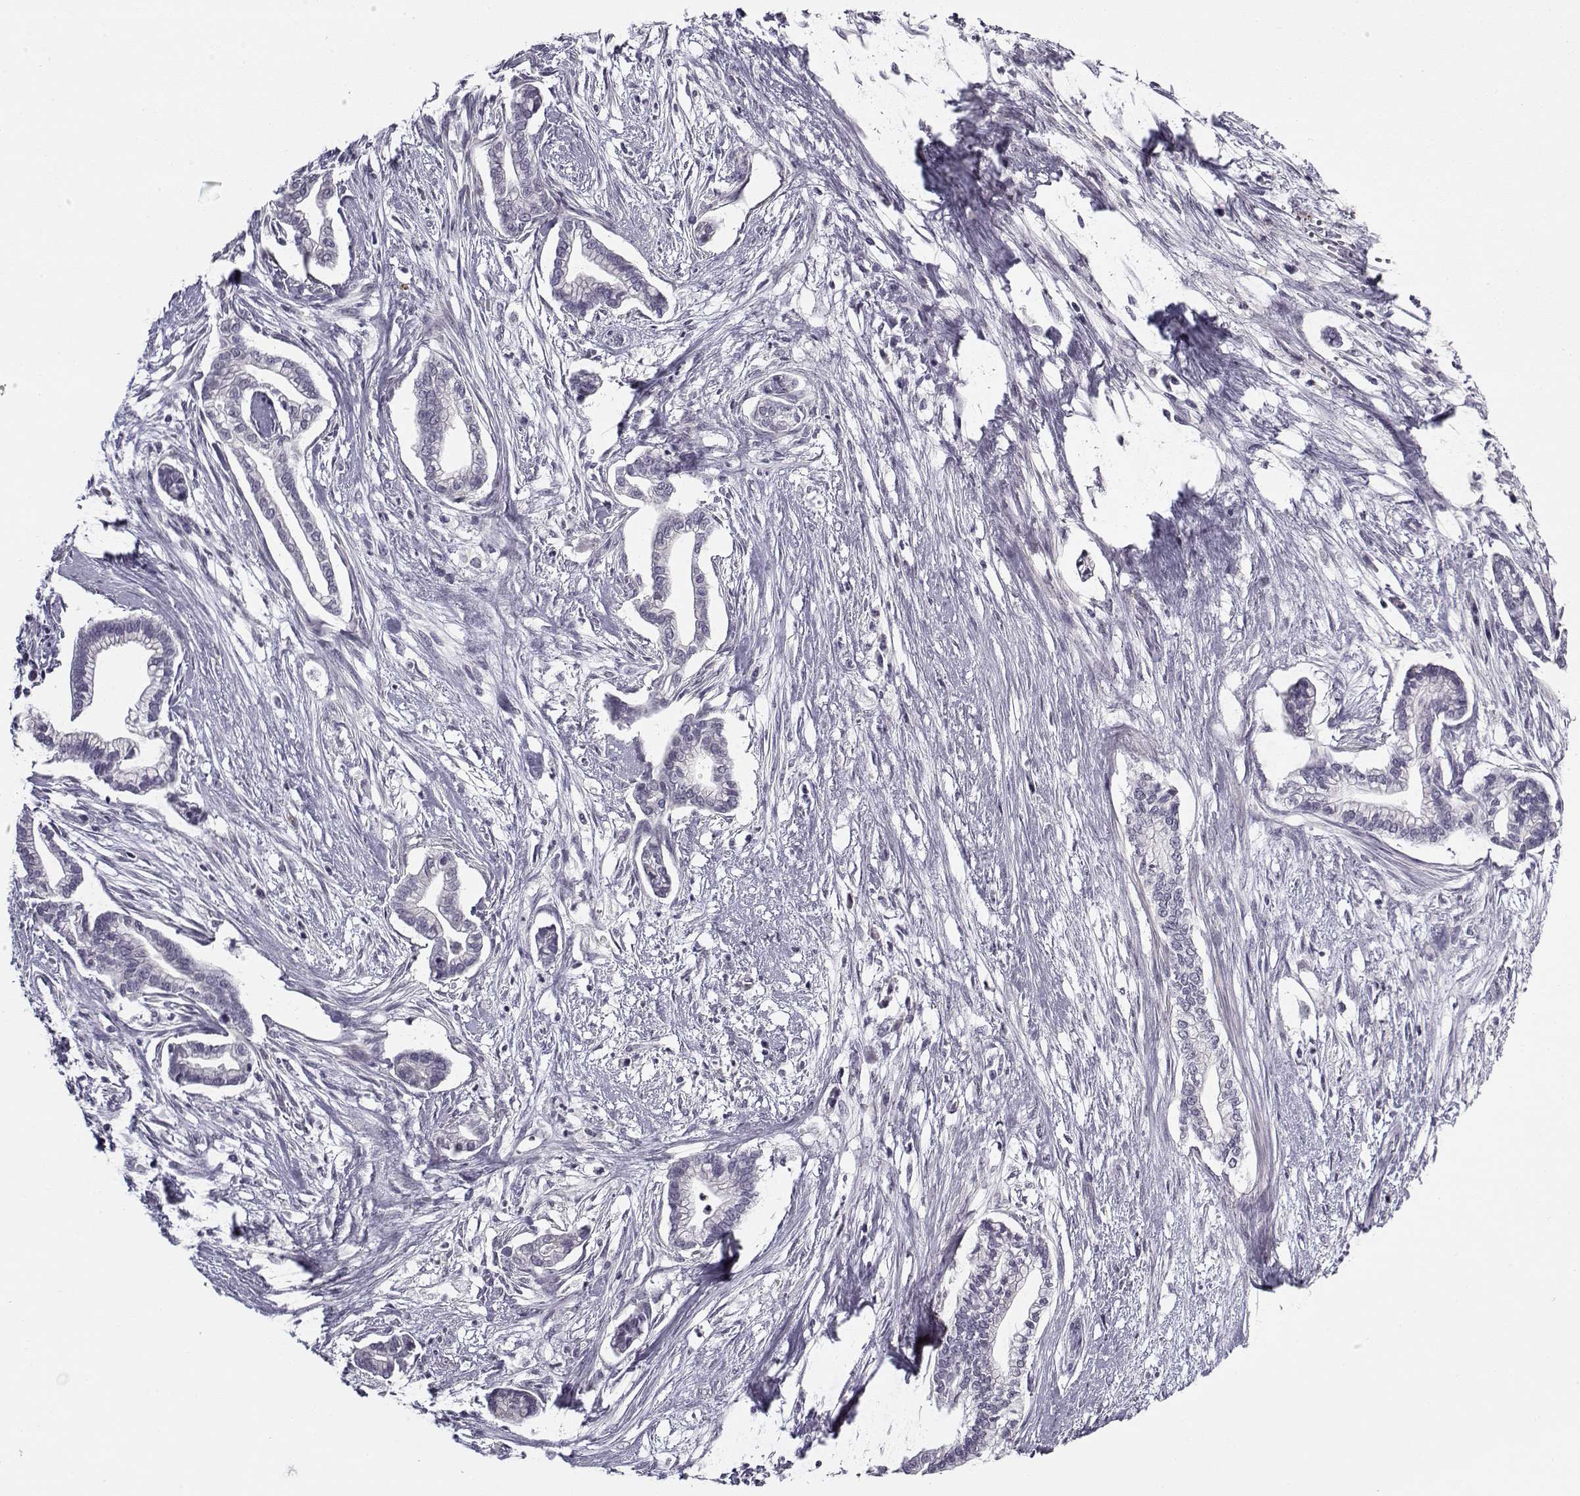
{"staining": {"intensity": "negative", "quantity": "none", "location": "none"}, "tissue": "cervical cancer", "cell_type": "Tumor cells", "image_type": "cancer", "snomed": [{"axis": "morphology", "description": "Adenocarcinoma, NOS"}, {"axis": "topography", "description": "Cervix"}], "caption": "Cervical cancer (adenocarcinoma) was stained to show a protein in brown. There is no significant staining in tumor cells.", "gene": "SNCA", "patient": {"sex": "female", "age": 62}}